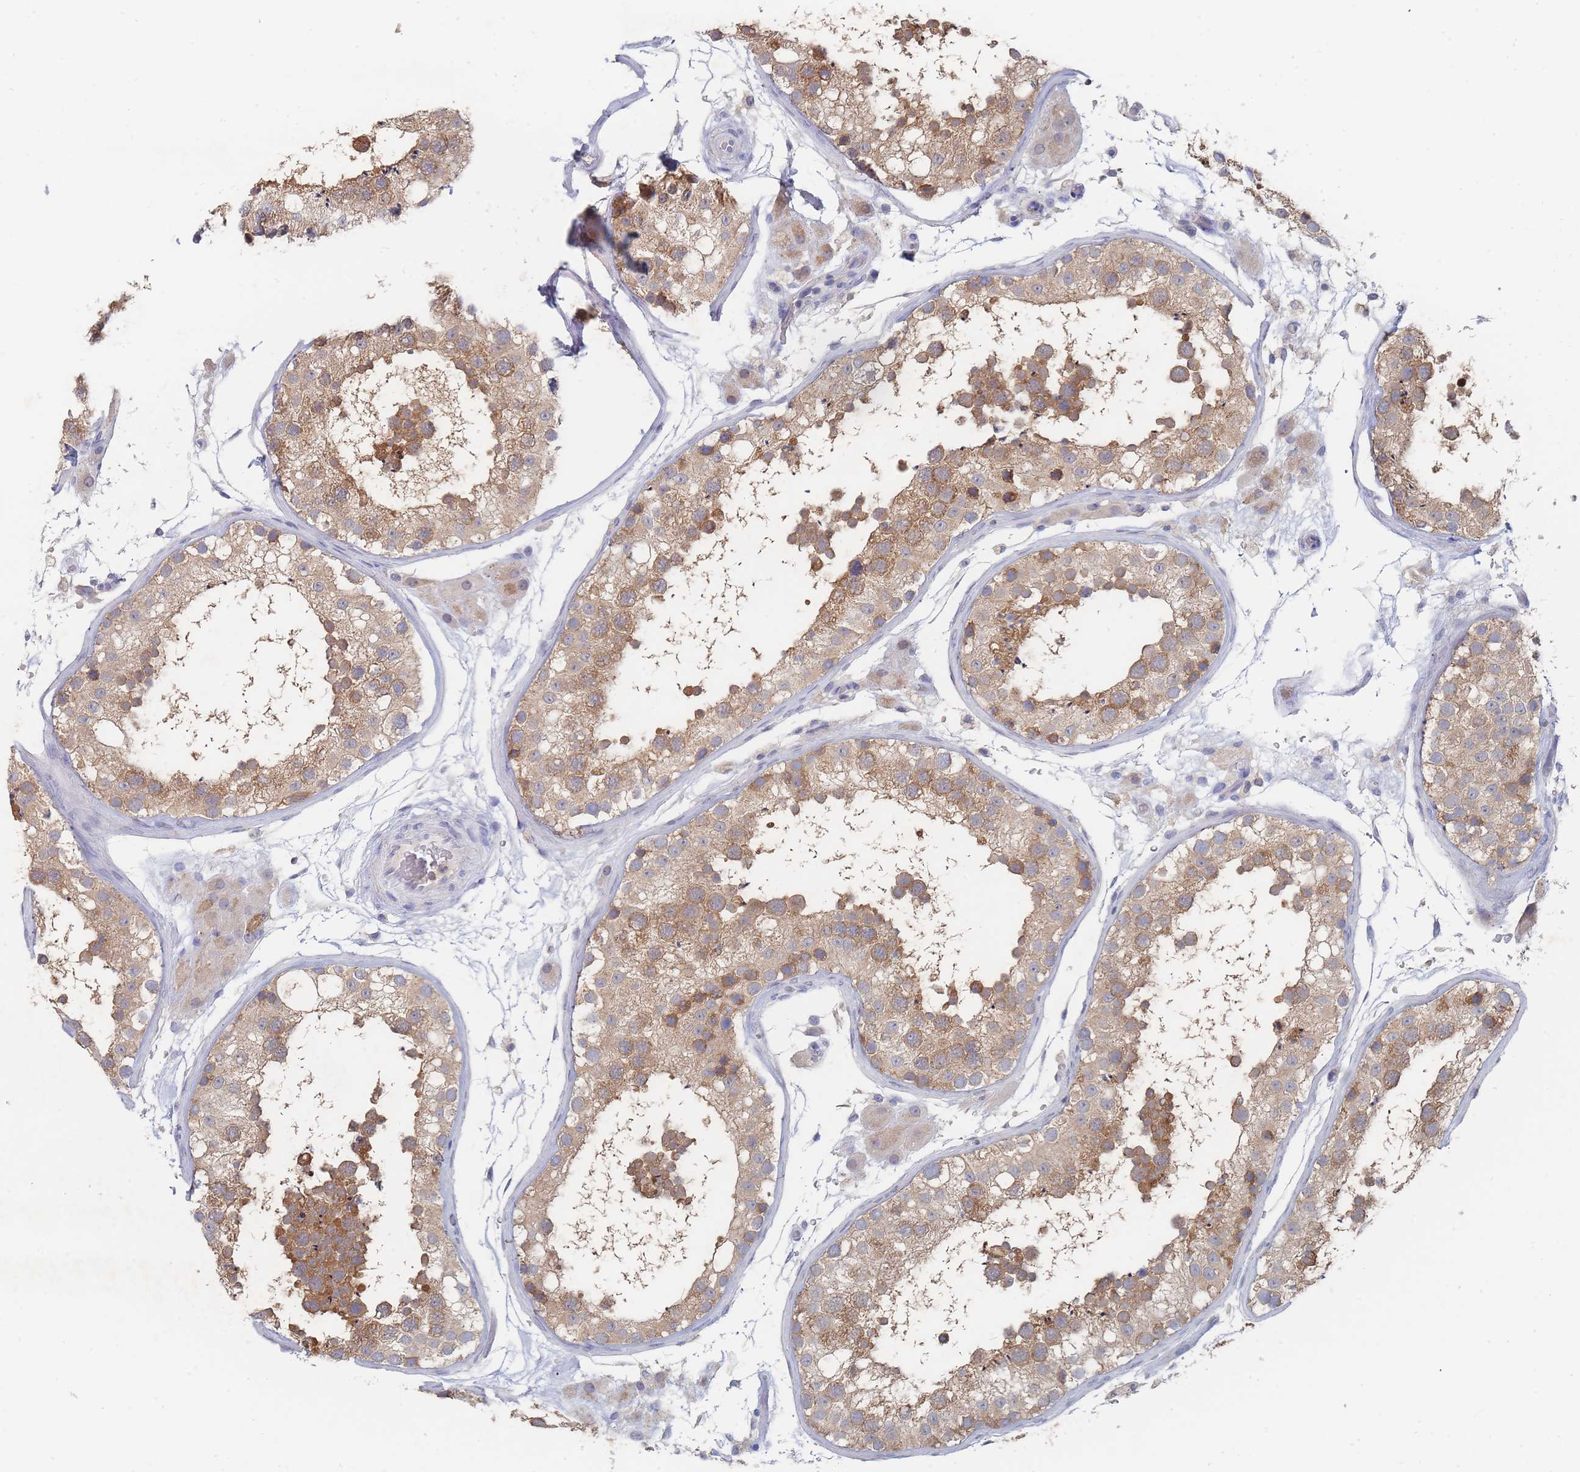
{"staining": {"intensity": "moderate", "quantity": ">75%", "location": "cytoplasmic/membranous"}, "tissue": "testis", "cell_type": "Cells in seminiferous ducts", "image_type": "normal", "snomed": [{"axis": "morphology", "description": "Normal tissue, NOS"}, {"axis": "topography", "description": "Testis"}], "caption": "Protein staining demonstrates moderate cytoplasmic/membranous expression in about >75% of cells in seminiferous ducts in normal testis.", "gene": "PPP6C", "patient": {"sex": "male", "age": 26}}